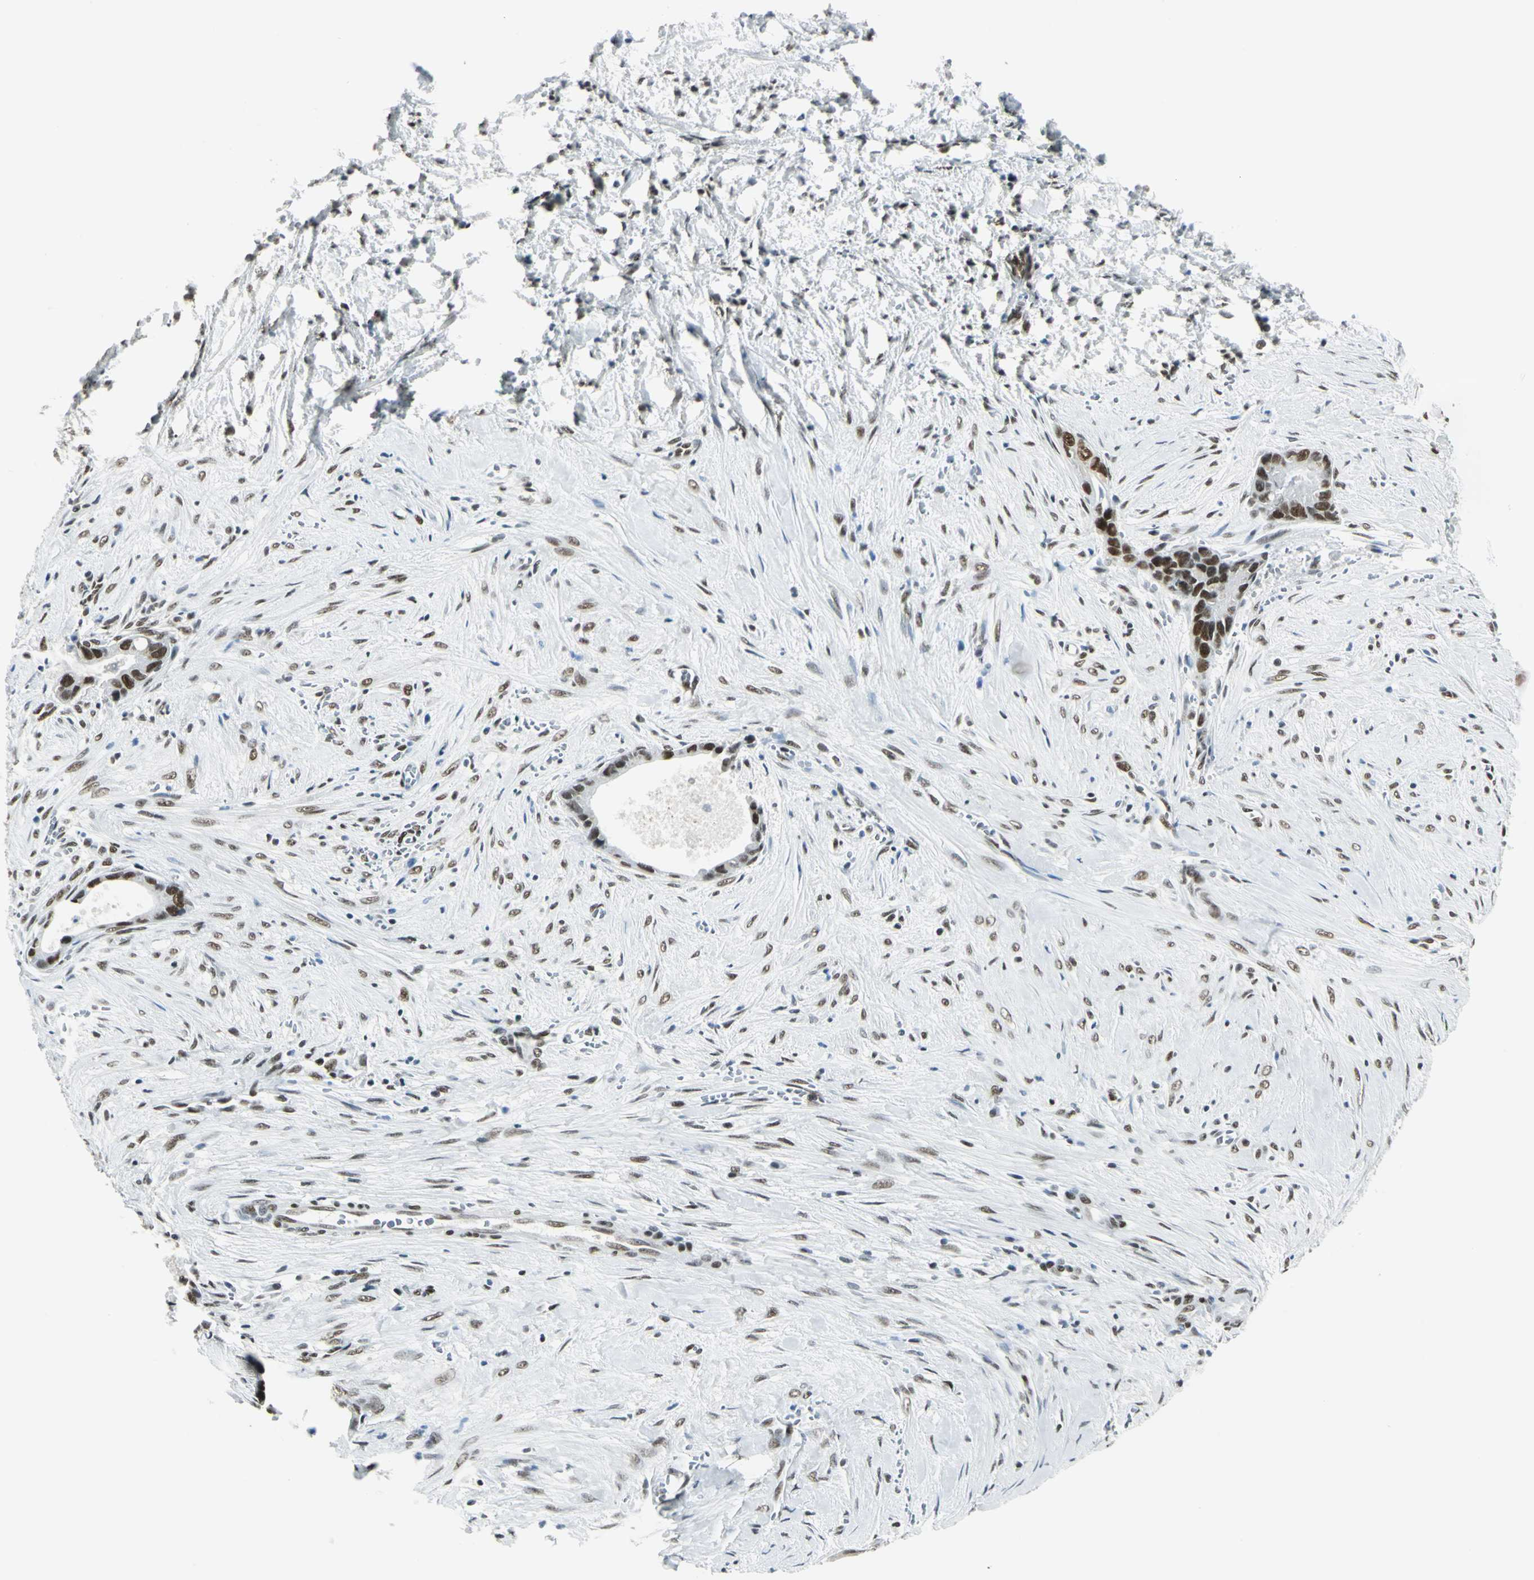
{"staining": {"intensity": "strong", "quantity": ">75%", "location": "nuclear"}, "tissue": "liver cancer", "cell_type": "Tumor cells", "image_type": "cancer", "snomed": [{"axis": "morphology", "description": "Cholangiocarcinoma"}, {"axis": "topography", "description": "Liver"}], "caption": "This is a photomicrograph of immunohistochemistry staining of liver cholangiocarcinoma, which shows strong staining in the nuclear of tumor cells.", "gene": "ADNP", "patient": {"sex": "female", "age": 55}}